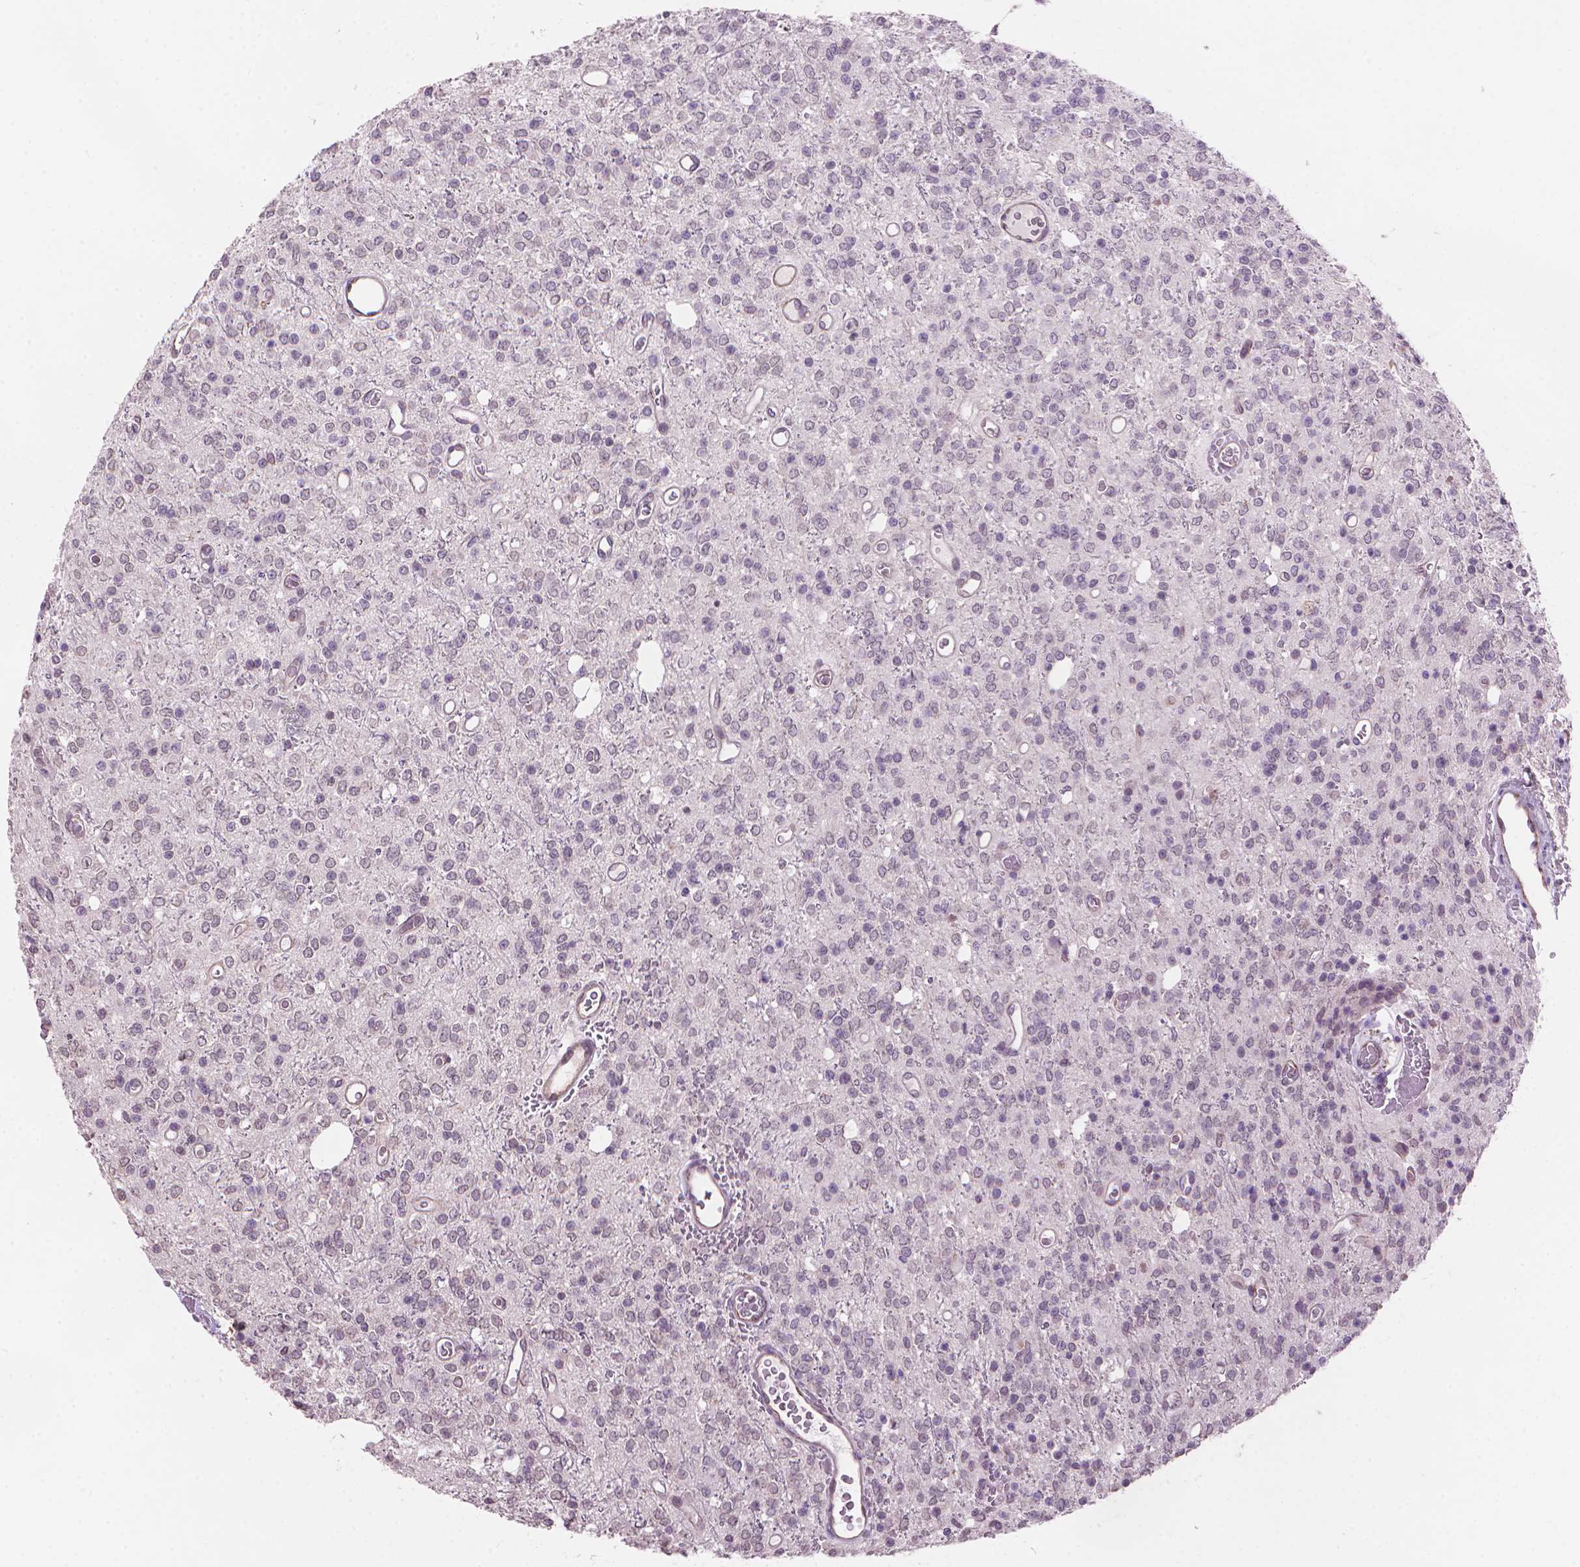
{"staining": {"intensity": "negative", "quantity": "none", "location": "none"}, "tissue": "glioma", "cell_type": "Tumor cells", "image_type": "cancer", "snomed": [{"axis": "morphology", "description": "Glioma, malignant, Low grade"}, {"axis": "topography", "description": "Brain"}], "caption": "A histopathology image of glioma stained for a protein exhibits no brown staining in tumor cells. (DAB (3,3'-diaminobenzidine) immunohistochemistry (IHC) with hematoxylin counter stain).", "gene": "TMEM184A", "patient": {"sex": "female", "age": 45}}